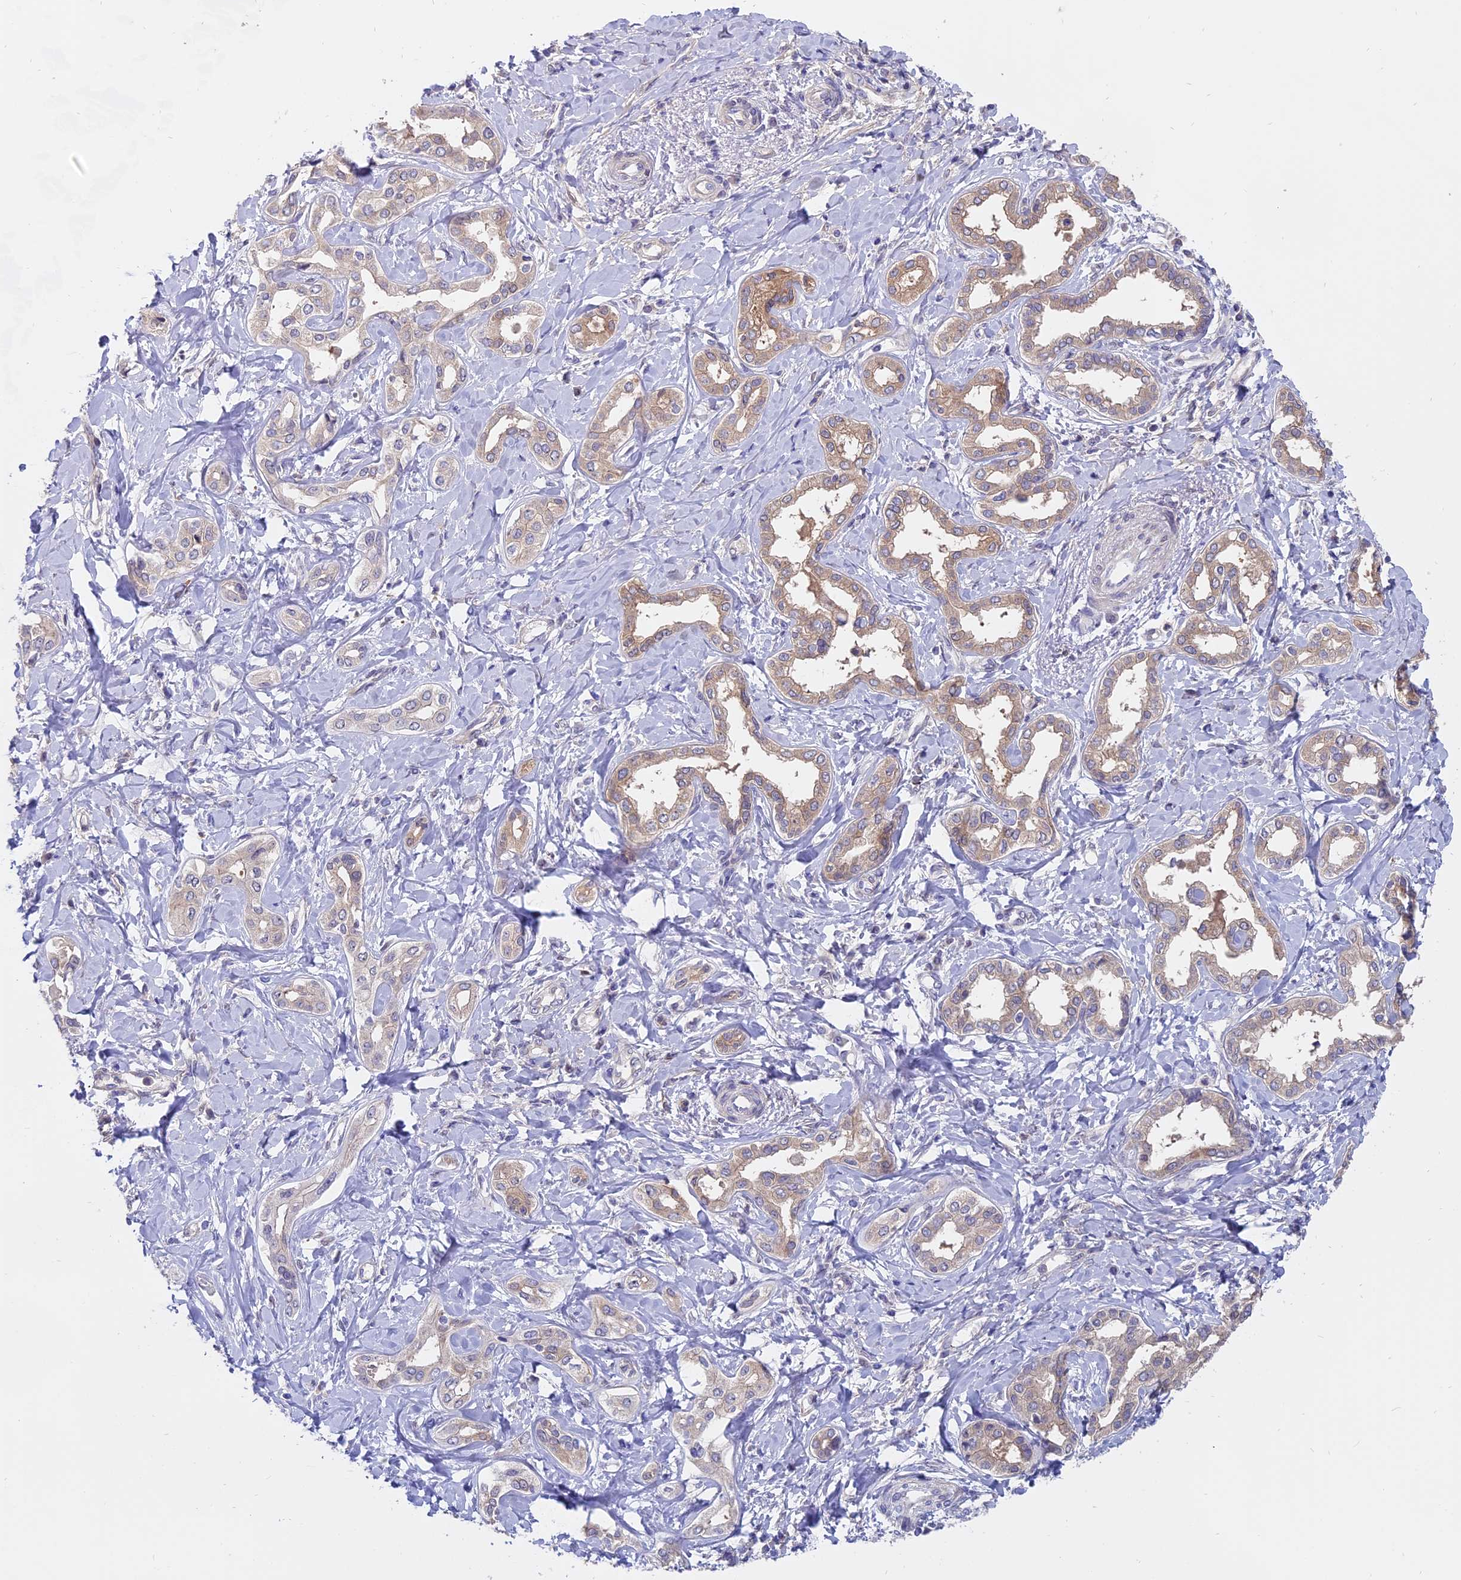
{"staining": {"intensity": "weak", "quantity": "<25%", "location": "cytoplasmic/membranous"}, "tissue": "liver cancer", "cell_type": "Tumor cells", "image_type": "cancer", "snomed": [{"axis": "morphology", "description": "Cholangiocarcinoma"}, {"axis": "topography", "description": "Liver"}], "caption": "Tumor cells show no significant positivity in liver cancer.", "gene": "FAM118B", "patient": {"sex": "female", "age": 77}}